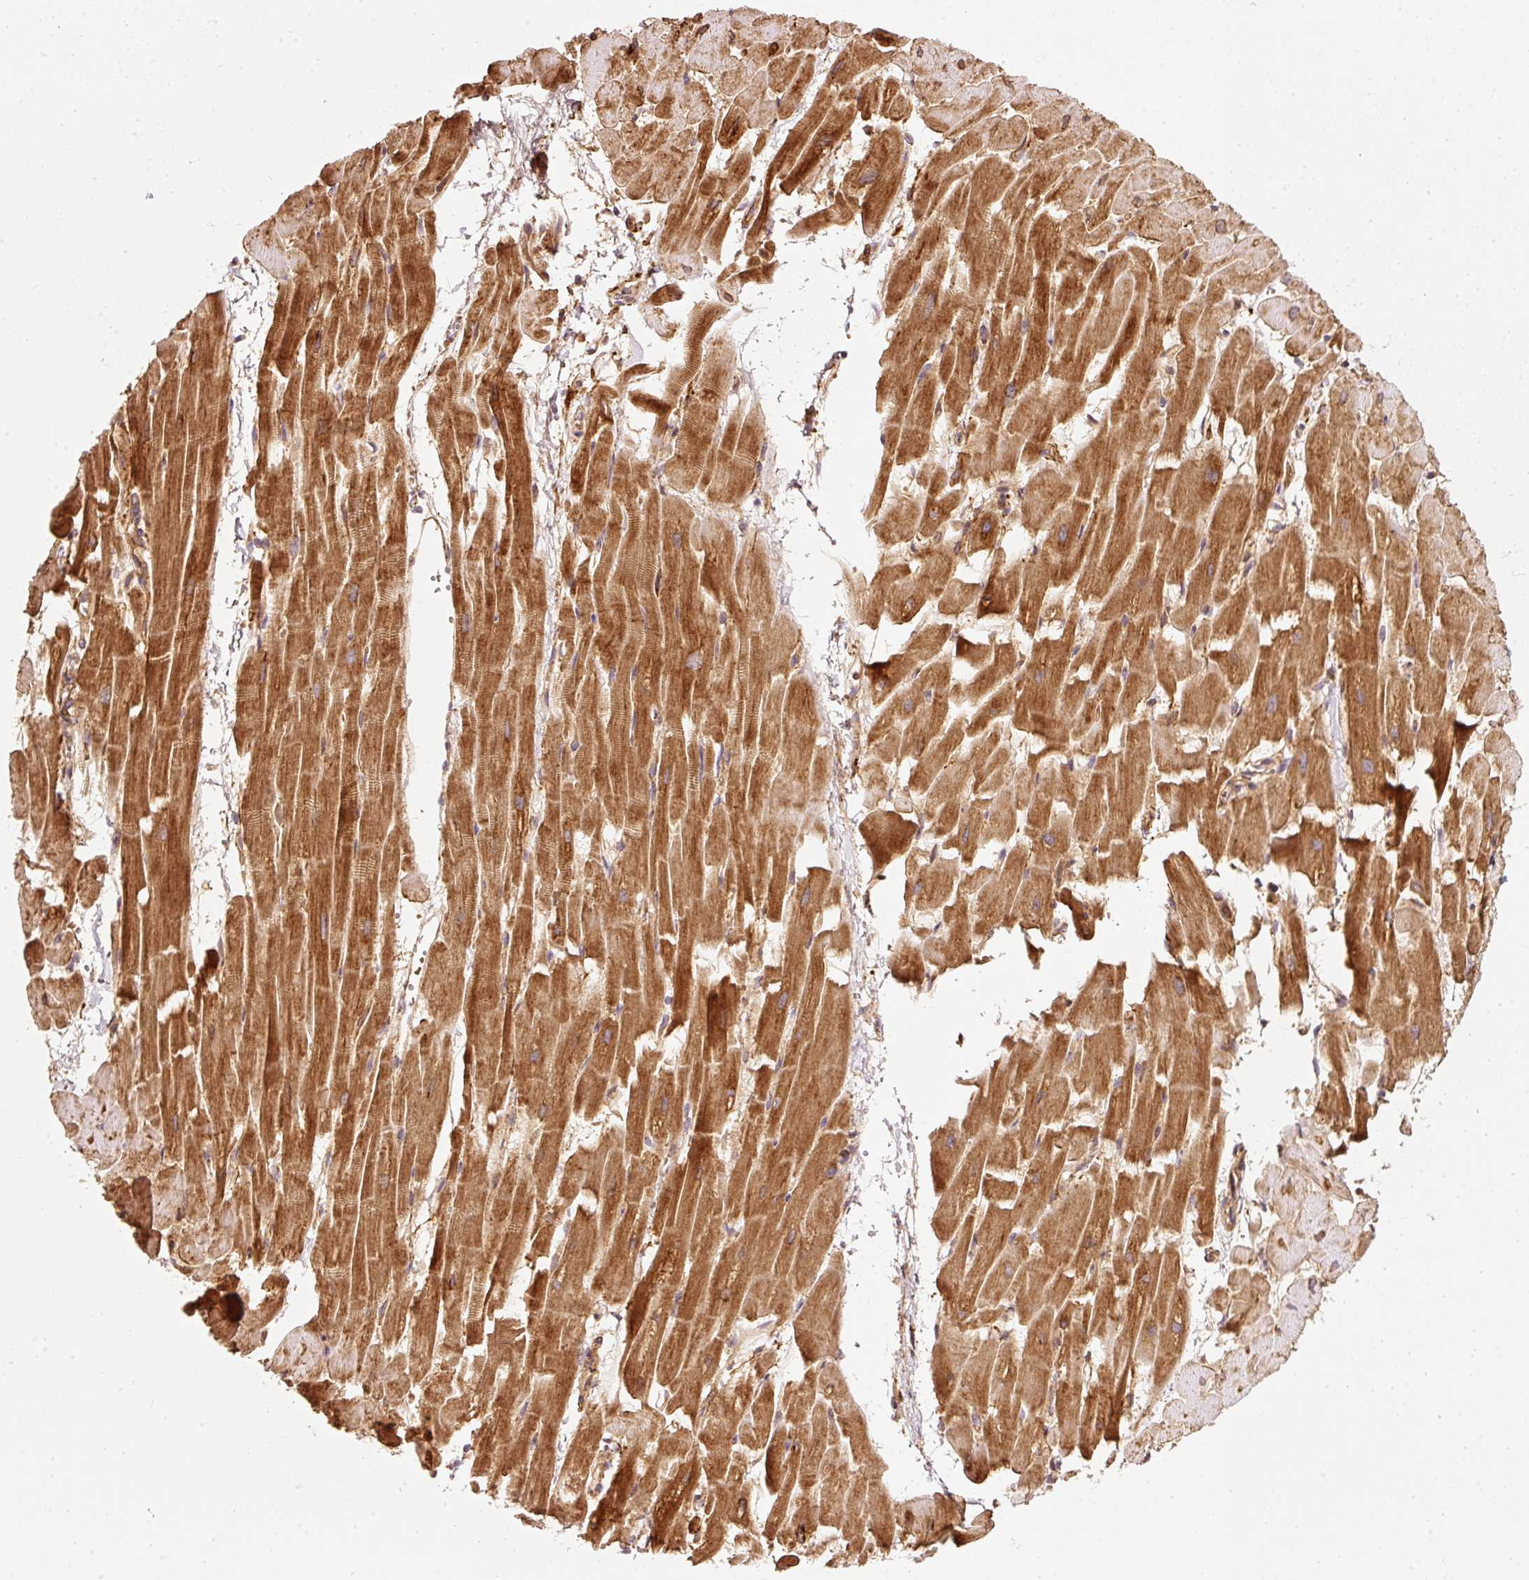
{"staining": {"intensity": "strong", "quantity": ">75%", "location": "cytoplasmic/membranous"}, "tissue": "heart muscle", "cell_type": "Cardiomyocytes", "image_type": "normal", "snomed": [{"axis": "morphology", "description": "Normal tissue, NOS"}, {"axis": "topography", "description": "Heart"}], "caption": "A high-resolution photomicrograph shows immunohistochemistry (IHC) staining of benign heart muscle, which reveals strong cytoplasmic/membranous positivity in about >75% of cardiomyocytes.", "gene": "ISCU", "patient": {"sex": "male", "age": 37}}